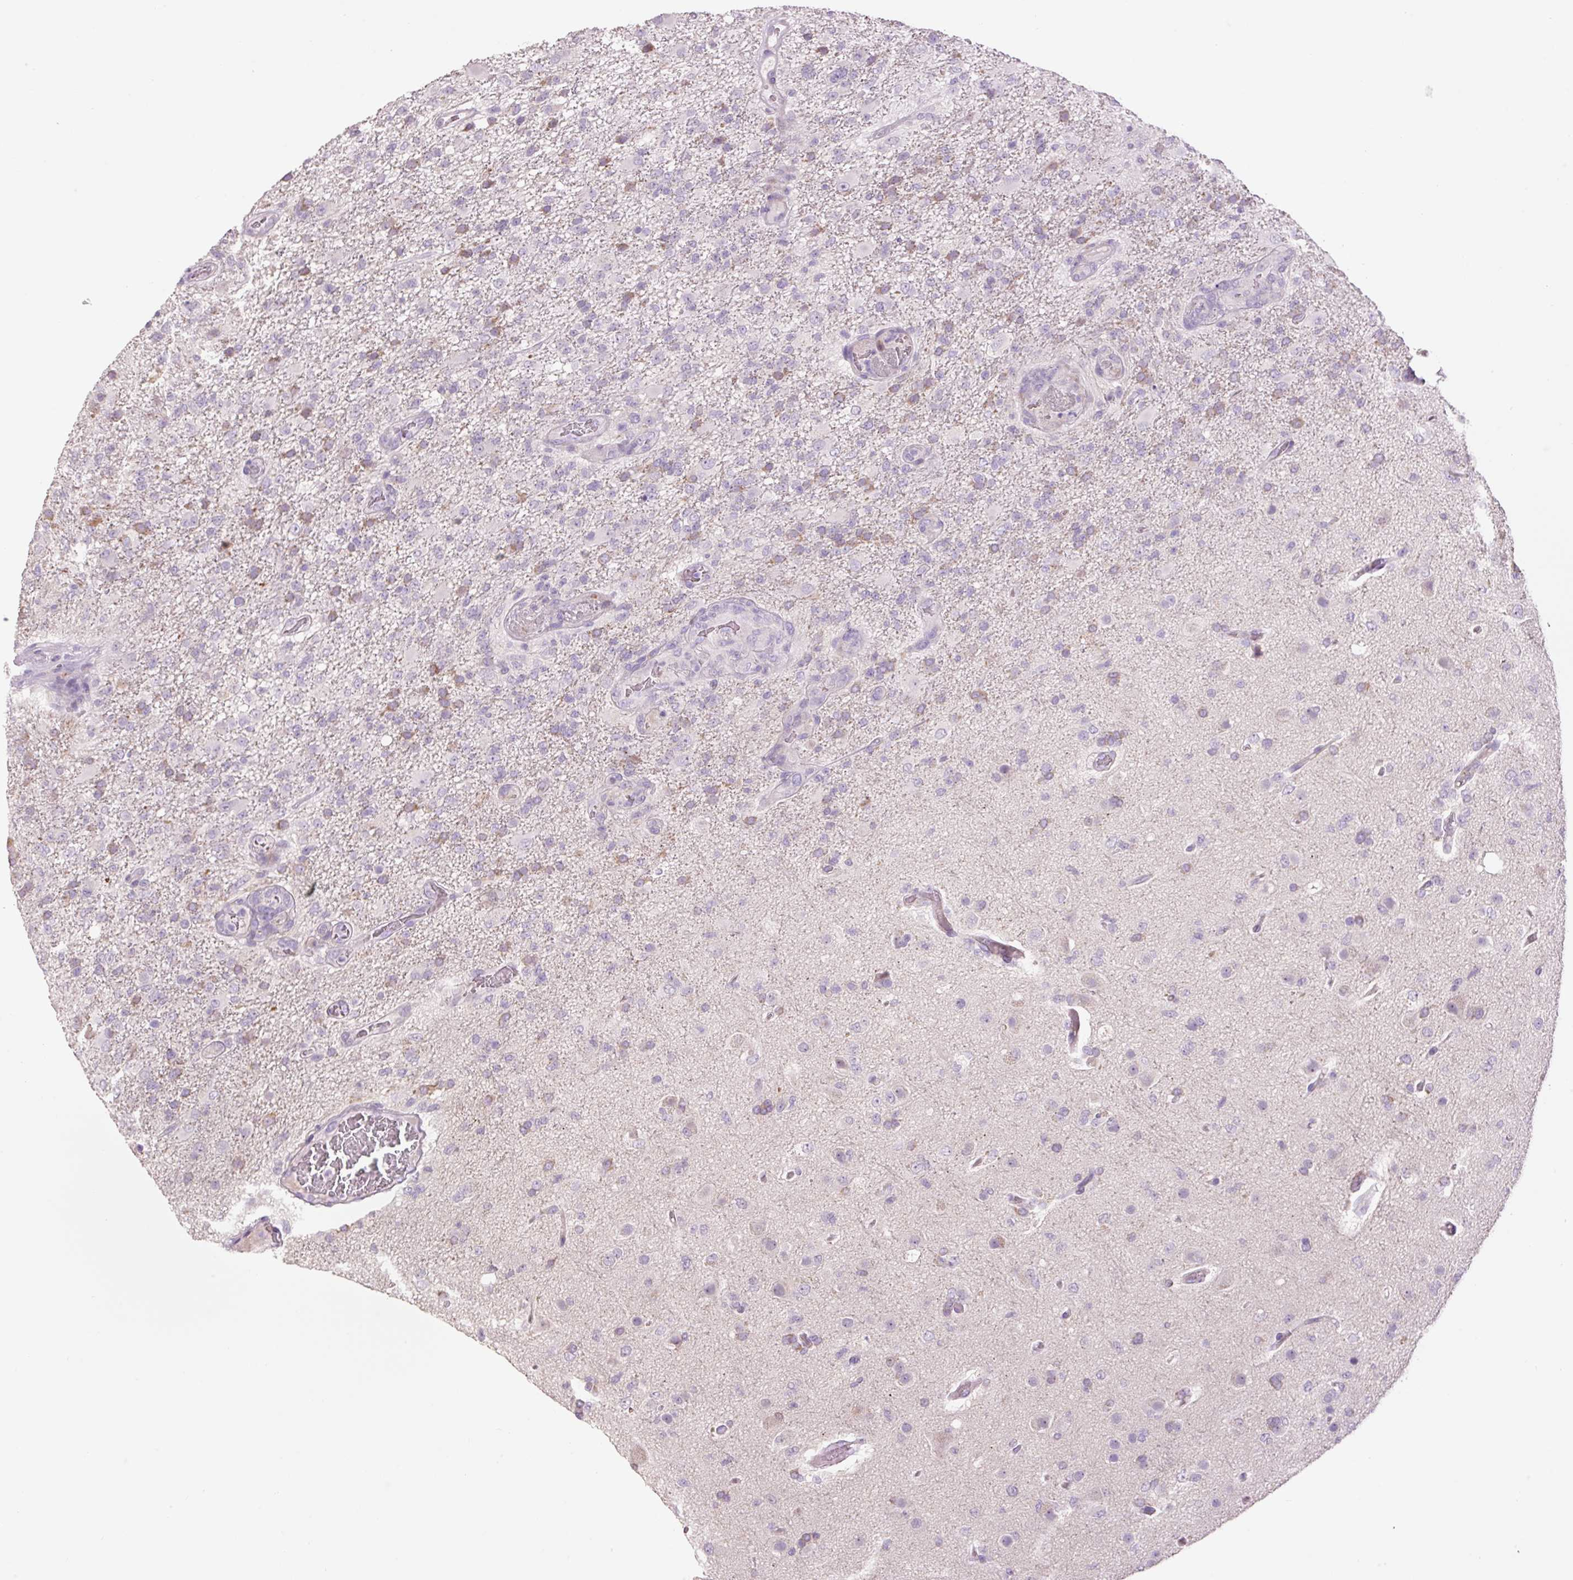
{"staining": {"intensity": "negative", "quantity": "none", "location": "none"}, "tissue": "glioma", "cell_type": "Tumor cells", "image_type": "cancer", "snomed": [{"axis": "morphology", "description": "Glioma, malignant, High grade"}, {"axis": "topography", "description": "Brain"}], "caption": "This is an immunohistochemistry (IHC) micrograph of glioma. There is no expression in tumor cells.", "gene": "HAX1", "patient": {"sex": "female", "age": 74}}